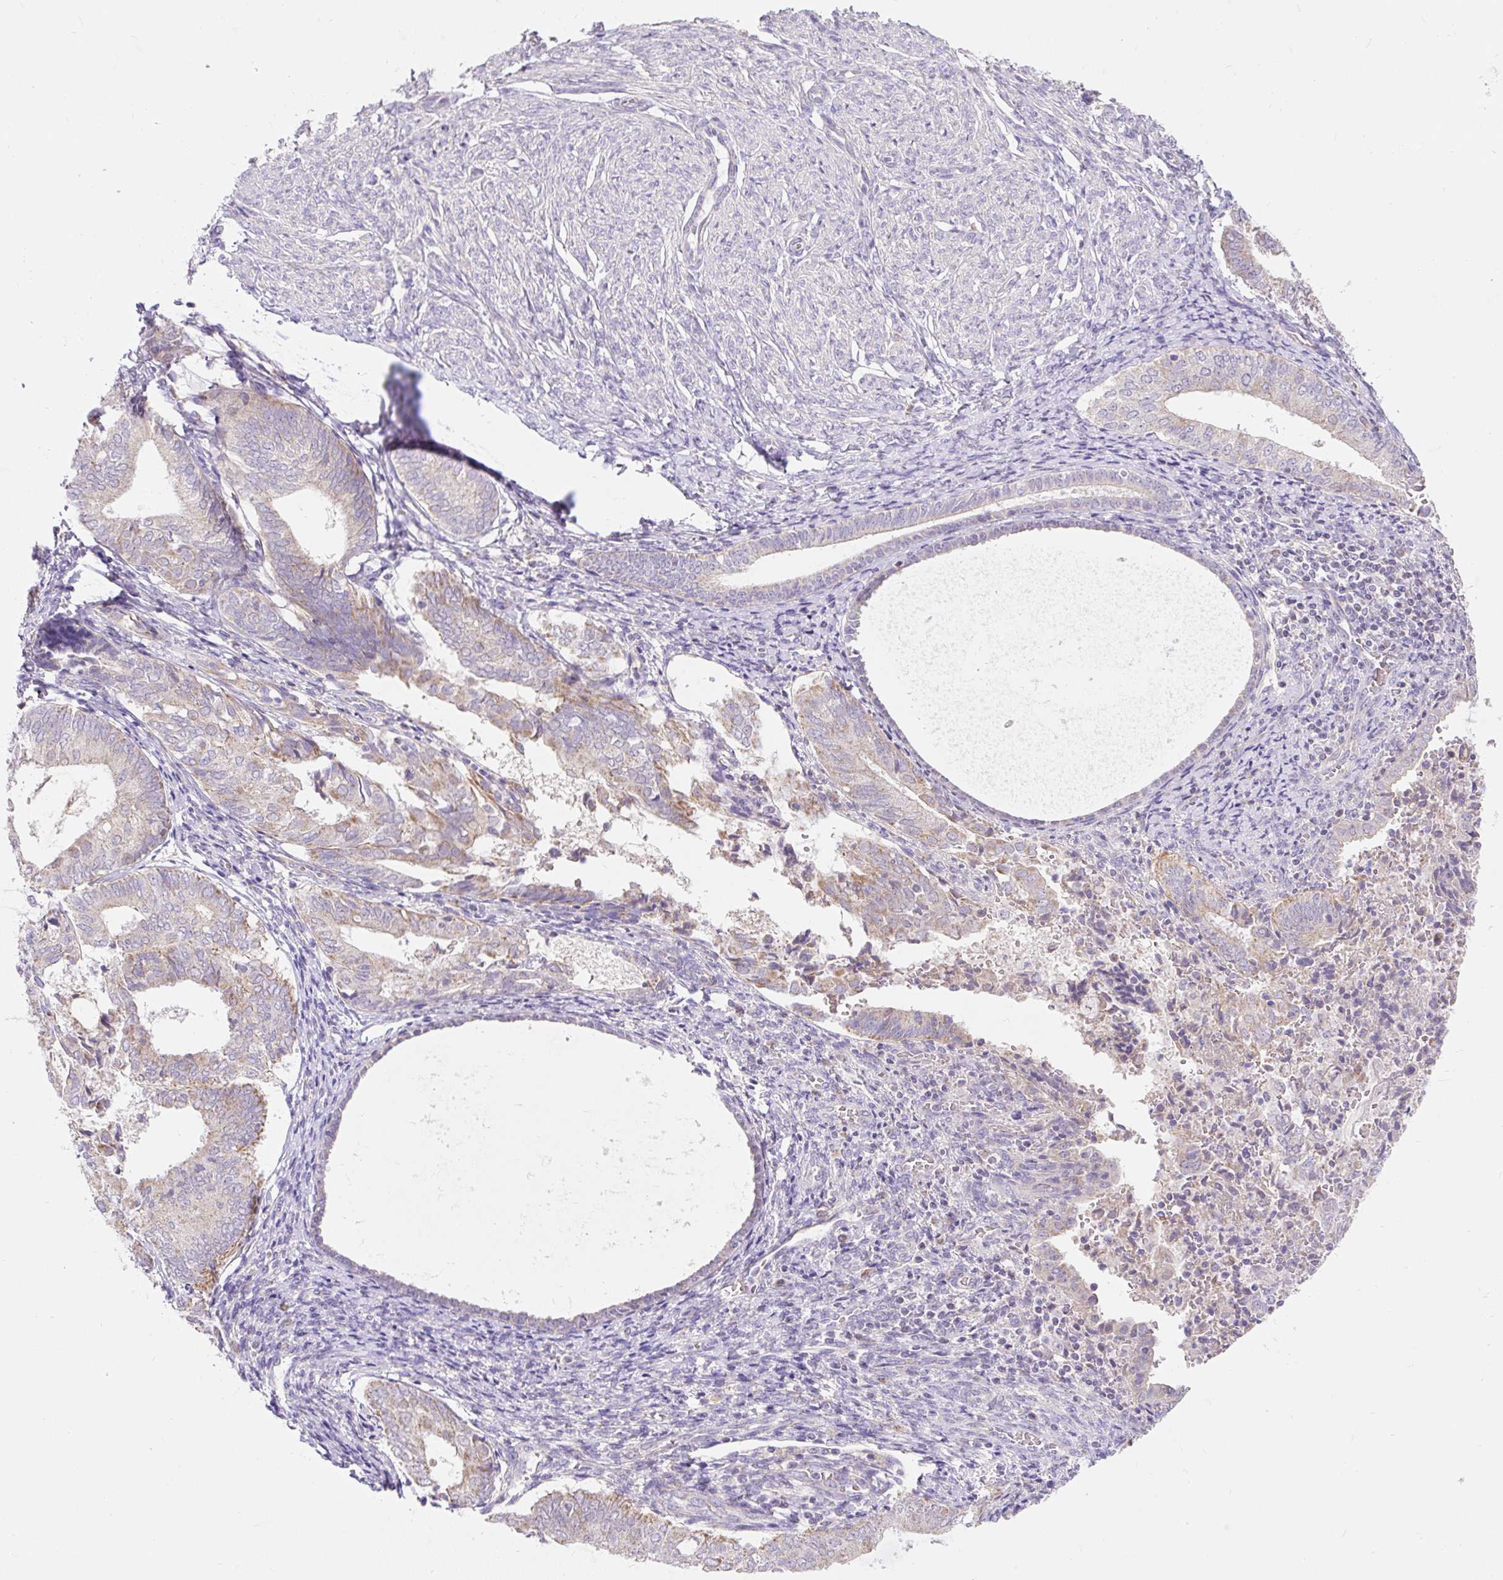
{"staining": {"intensity": "weak", "quantity": "25%-75%", "location": "cytoplasmic/membranous"}, "tissue": "endometrial cancer", "cell_type": "Tumor cells", "image_type": "cancer", "snomed": [{"axis": "morphology", "description": "Adenocarcinoma, NOS"}, {"axis": "topography", "description": "Endometrium"}], "caption": "Human endometrial adenocarcinoma stained with a brown dye demonstrates weak cytoplasmic/membranous positive expression in approximately 25%-75% of tumor cells.", "gene": "PMAIP1", "patient": {"sex": "female", "age": 87}}